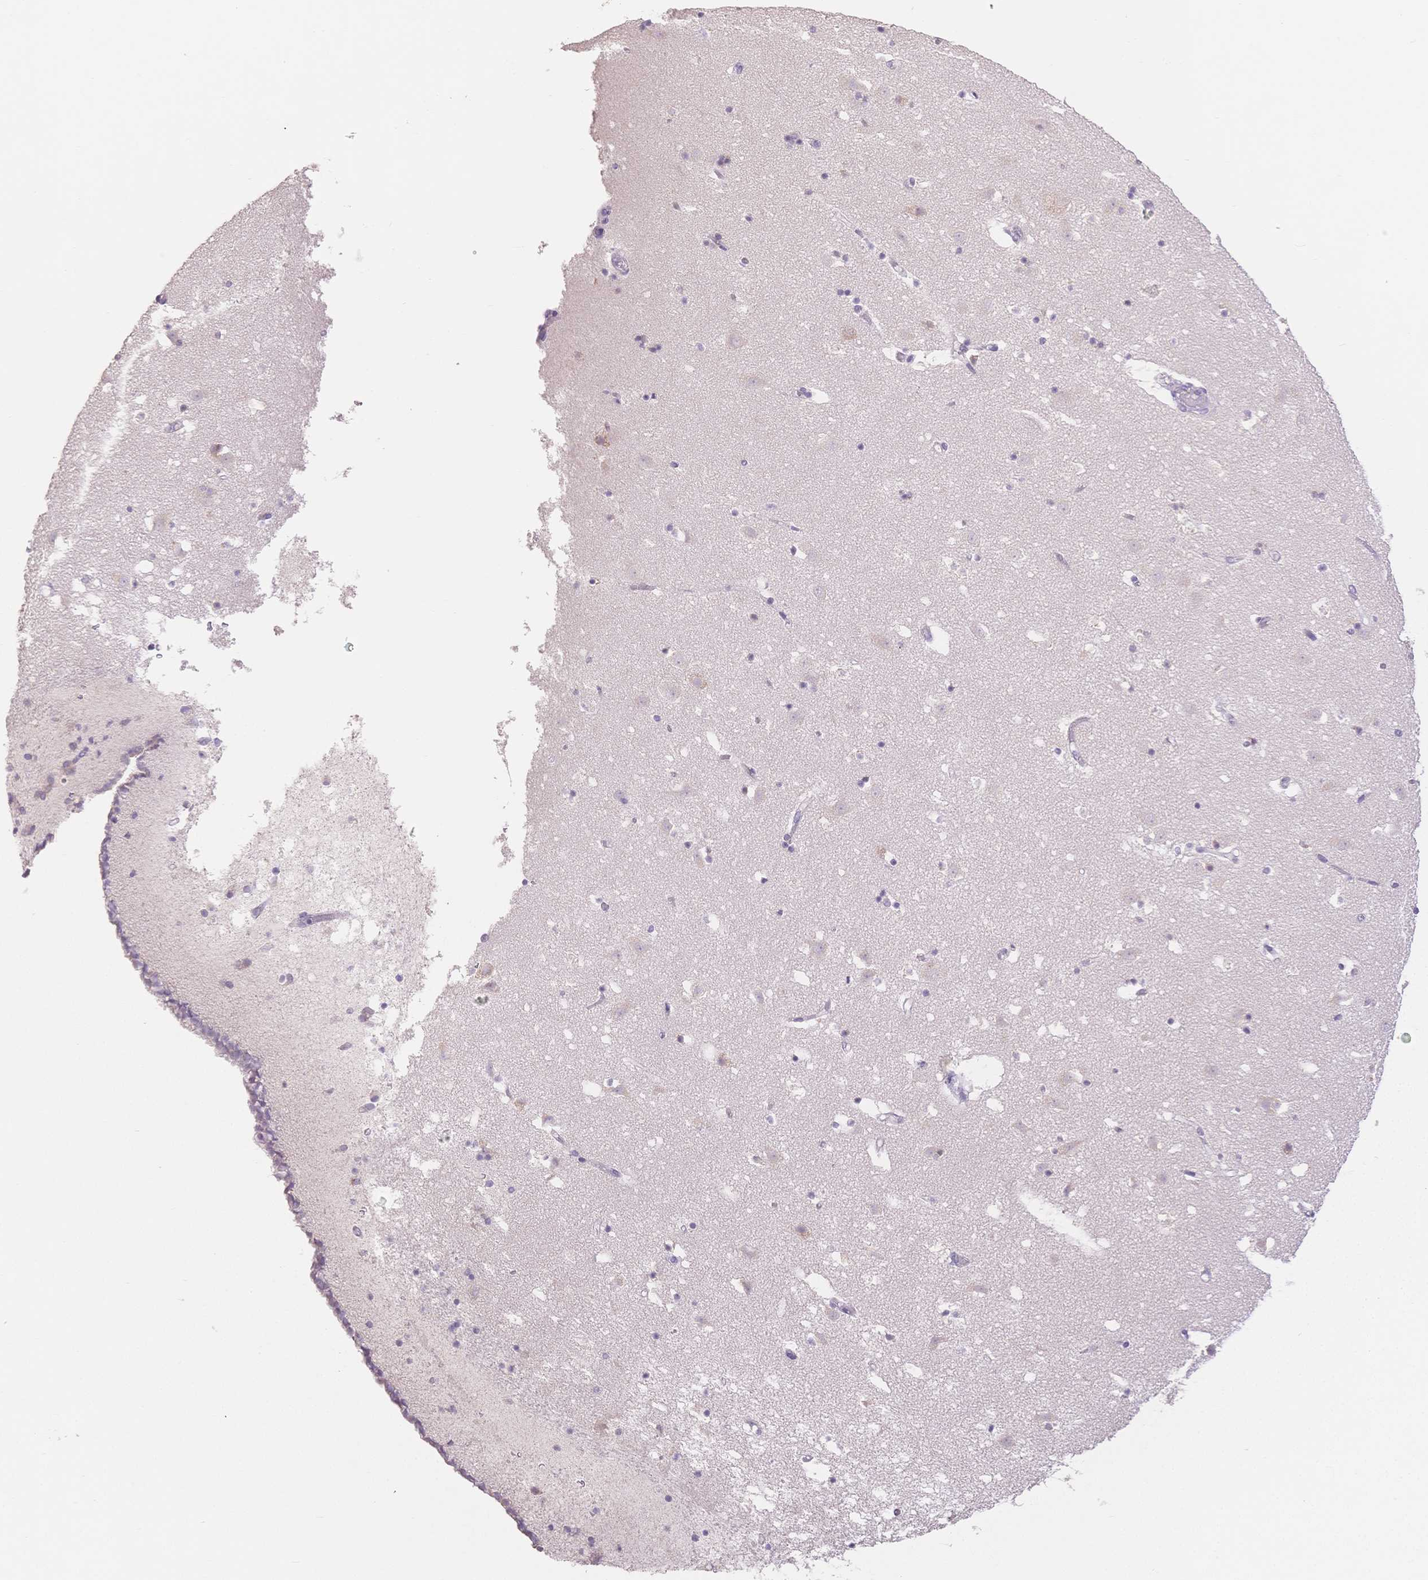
{"staining": {"intensity": "weak", "quantity": "<25%", "location": "cytoplasmic/membranous"}, "tissue": "caudate", "cell_type": "Glial cells", "image_type": "normal", "snomed": [{"axis": "morphology", "description": "Normal tissue, NOS"}, {"axis": "topography", "description": "Lateral ventricle wall"}], "caption": "This is an immunohistochemistry histopathology image of unremarkable caudate. There is no staining in glial cells.", "gene": "SUV39H2", "patient": {"sex": "female", "age": 42}}